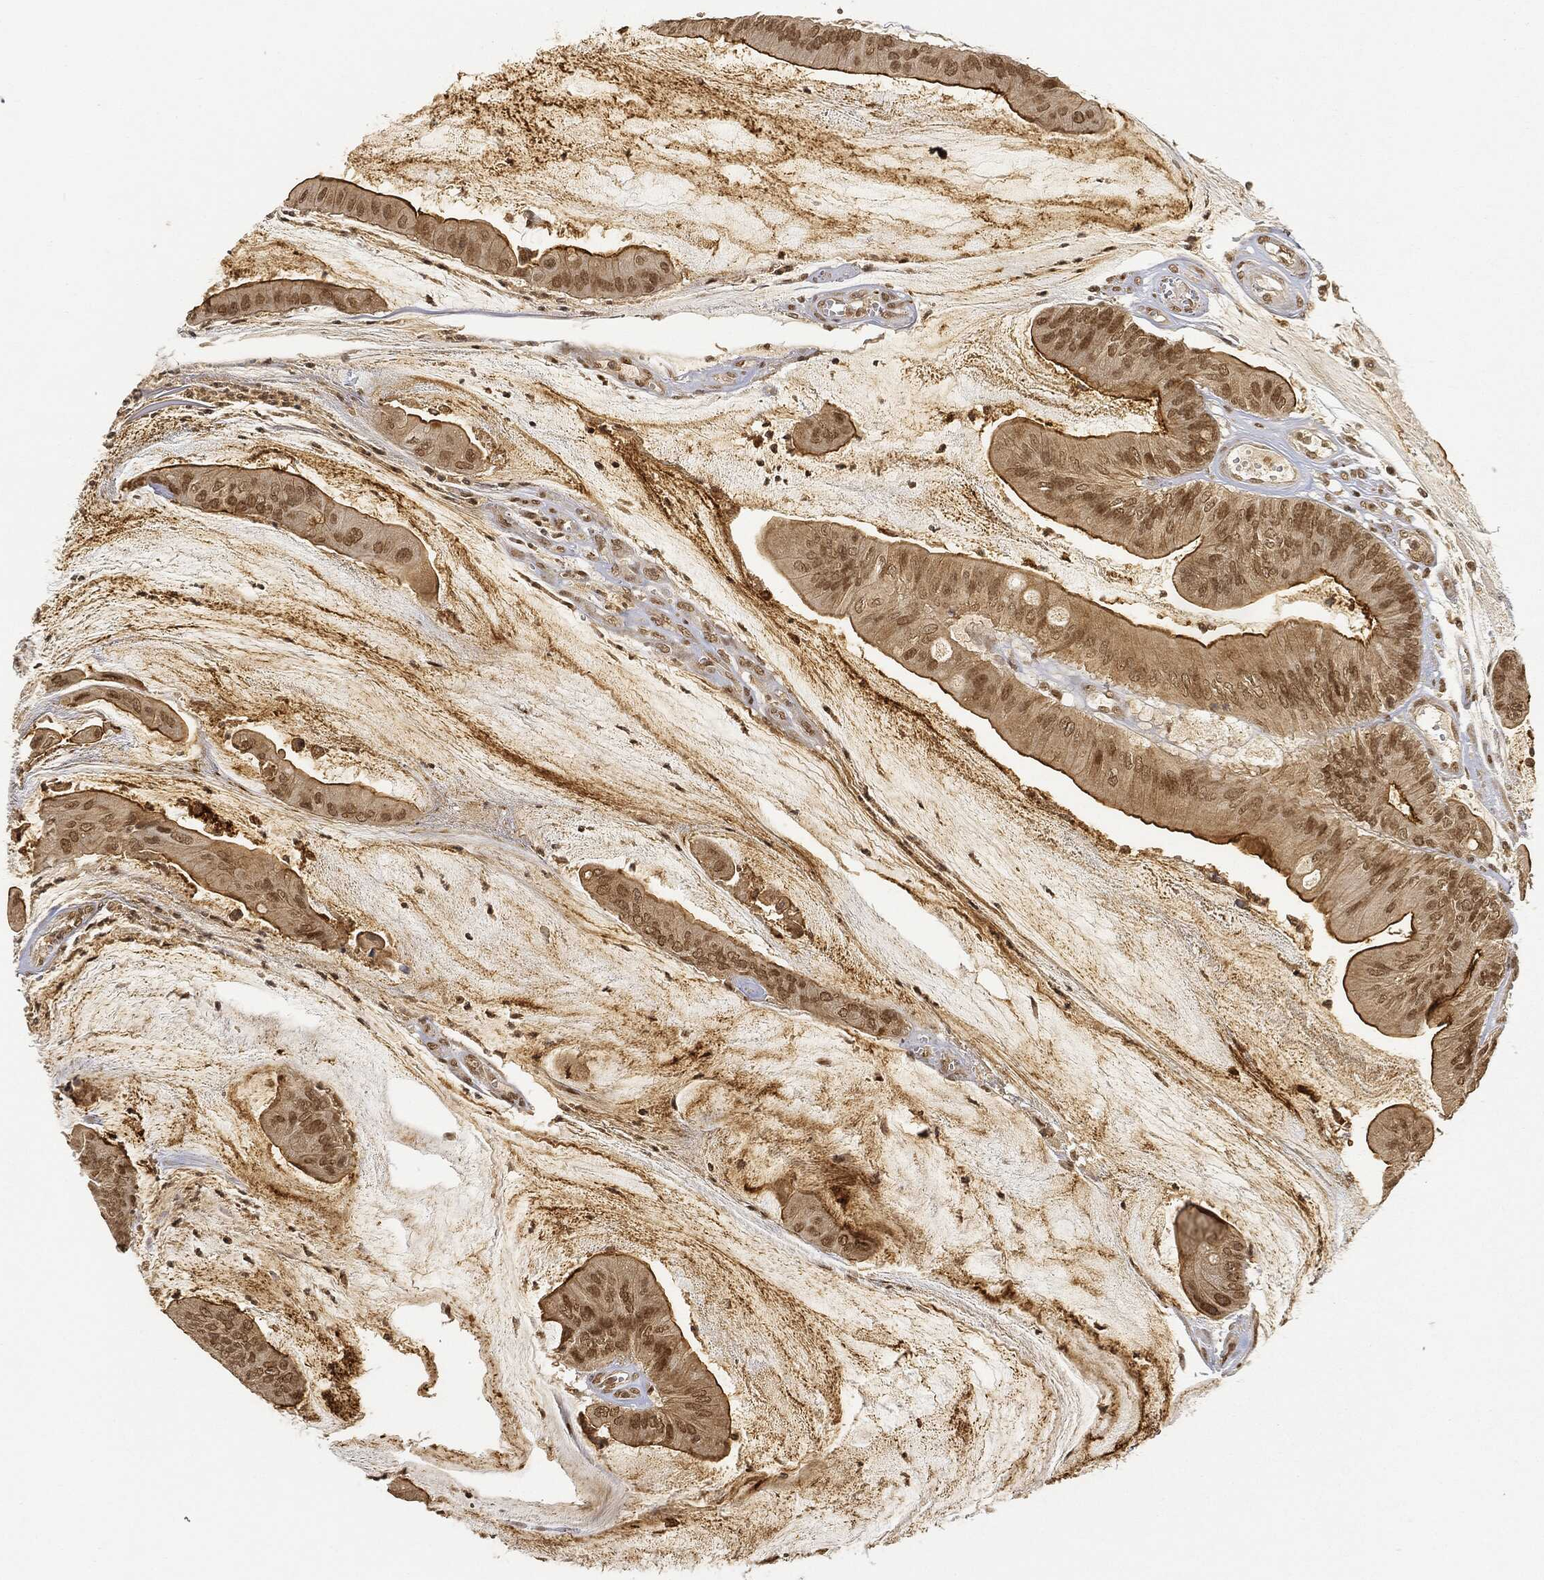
{"staining": {"intensity": "moderate", "quantity": ">75%", "location": "nuclear"}, "tissue": "colorectal cancer", "cell_type": "Tumor cells", "image_type": "cancer", "snomed": [{"axis": "morphology", "description": "Adenocarcinoma, NOS"}, {"axis": "topography", "description": "Colon"}], "caption": "The immunohistochemical stain highlights moderate nuclear expression in tumor cells of colorectal cancer (adenocarcinoma) tissue.", "gene": "CIB1", "patient": {"sex": "female", "age": 69}}